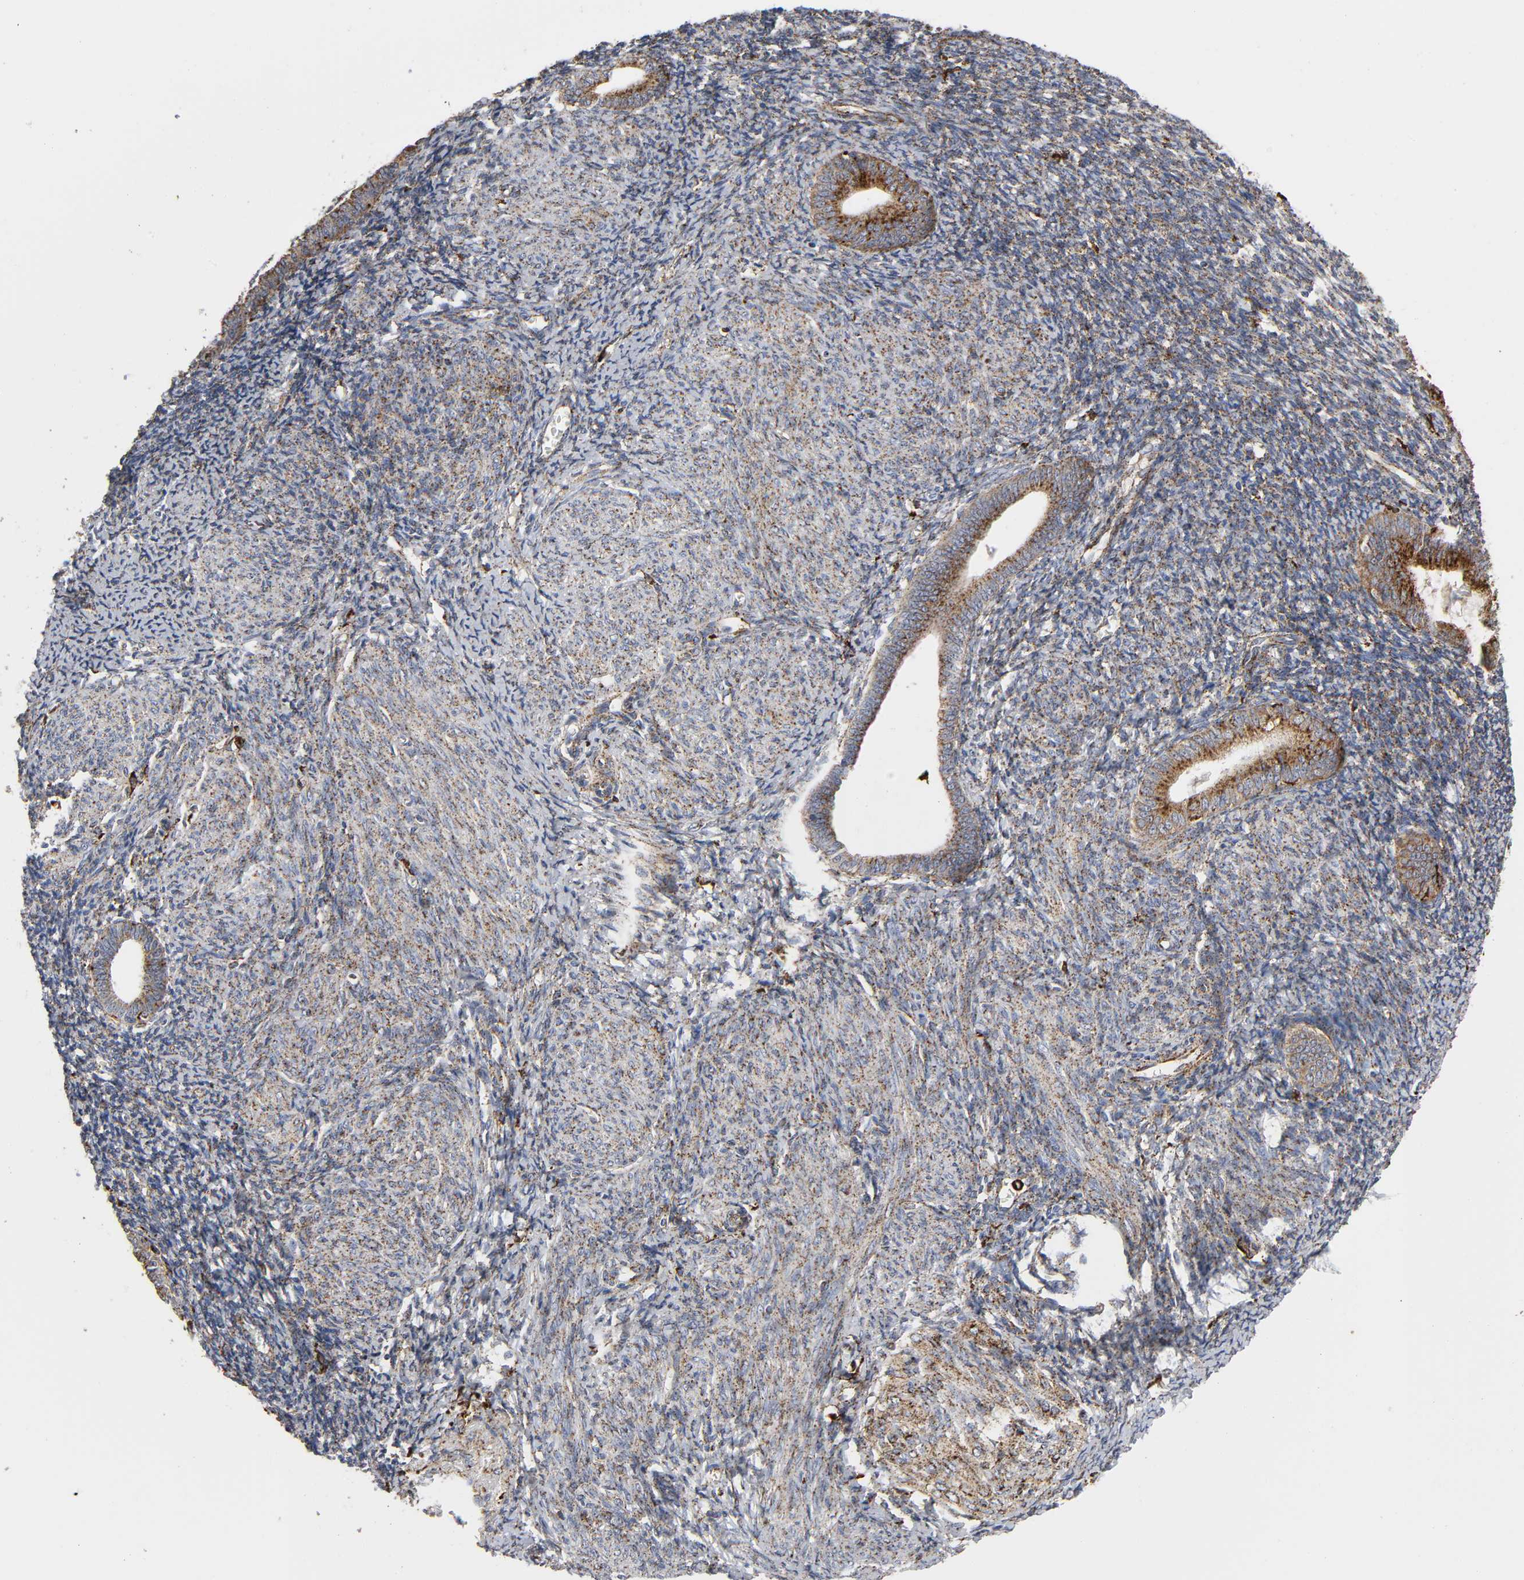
{"staining": {"intensity": "moderate", "quantity": ">75%", "location": "cytoplasmic/membranous"}, "tissue": "endometrium", "cell_type": "Cells in endometrial stroma", "image_type": "normal", "snomed": [{"axis": "morphology", "description": "Normal tissue, NOS"}, {"axis": "topography", "description": "Endometrium"}], "caption": "Immunohistochemical staining of unremarkable endometrium demonstrates >75% levels of moderate cytoplasmic/membranous protein staining in about >75% of cells in endometrial stroma.", "gene": "PSAP", "patient": {"sex": "female", "age": 57}}